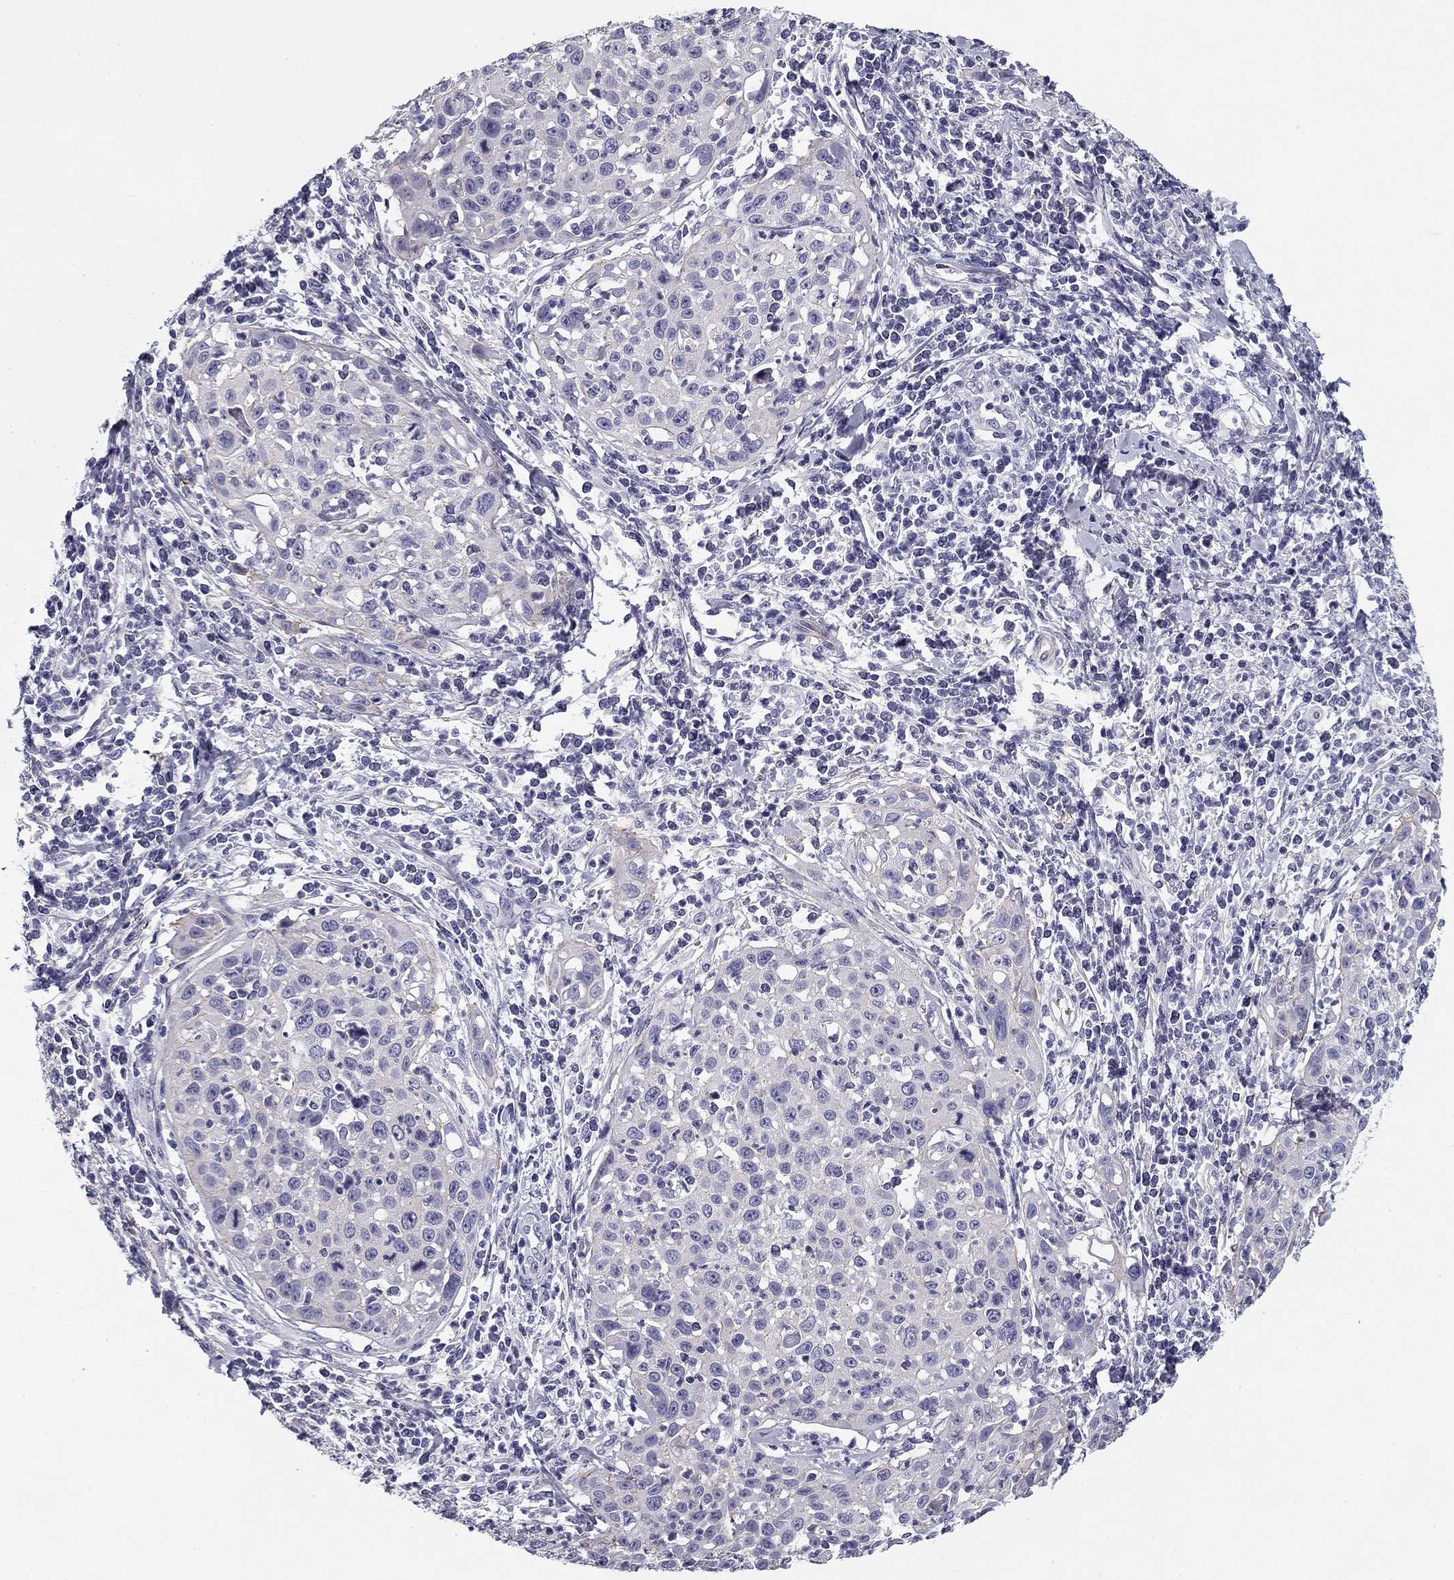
{"staining": {"intensity": "weak", "quantity": "<25%", "location": "cytoplasmic/membranous"}, "tissue": "cervical cancer", "cell_type": "Tumor cells", "image_type": "cancer", "snomed": [{"axis": "morphology", "description": "Squamous cell carcinoma, NOS"}, {"axis": "topography", "description": "Cervix"}], "caption": "DAB (3,3'-diaminobenzidine) immunohistochemical staining of human cervical cancer (squamous cell carcinoma) displays no significant positivity in tumor cells.", "gene": "FLNC", "patient": {"sex": "female", "age": 26}}